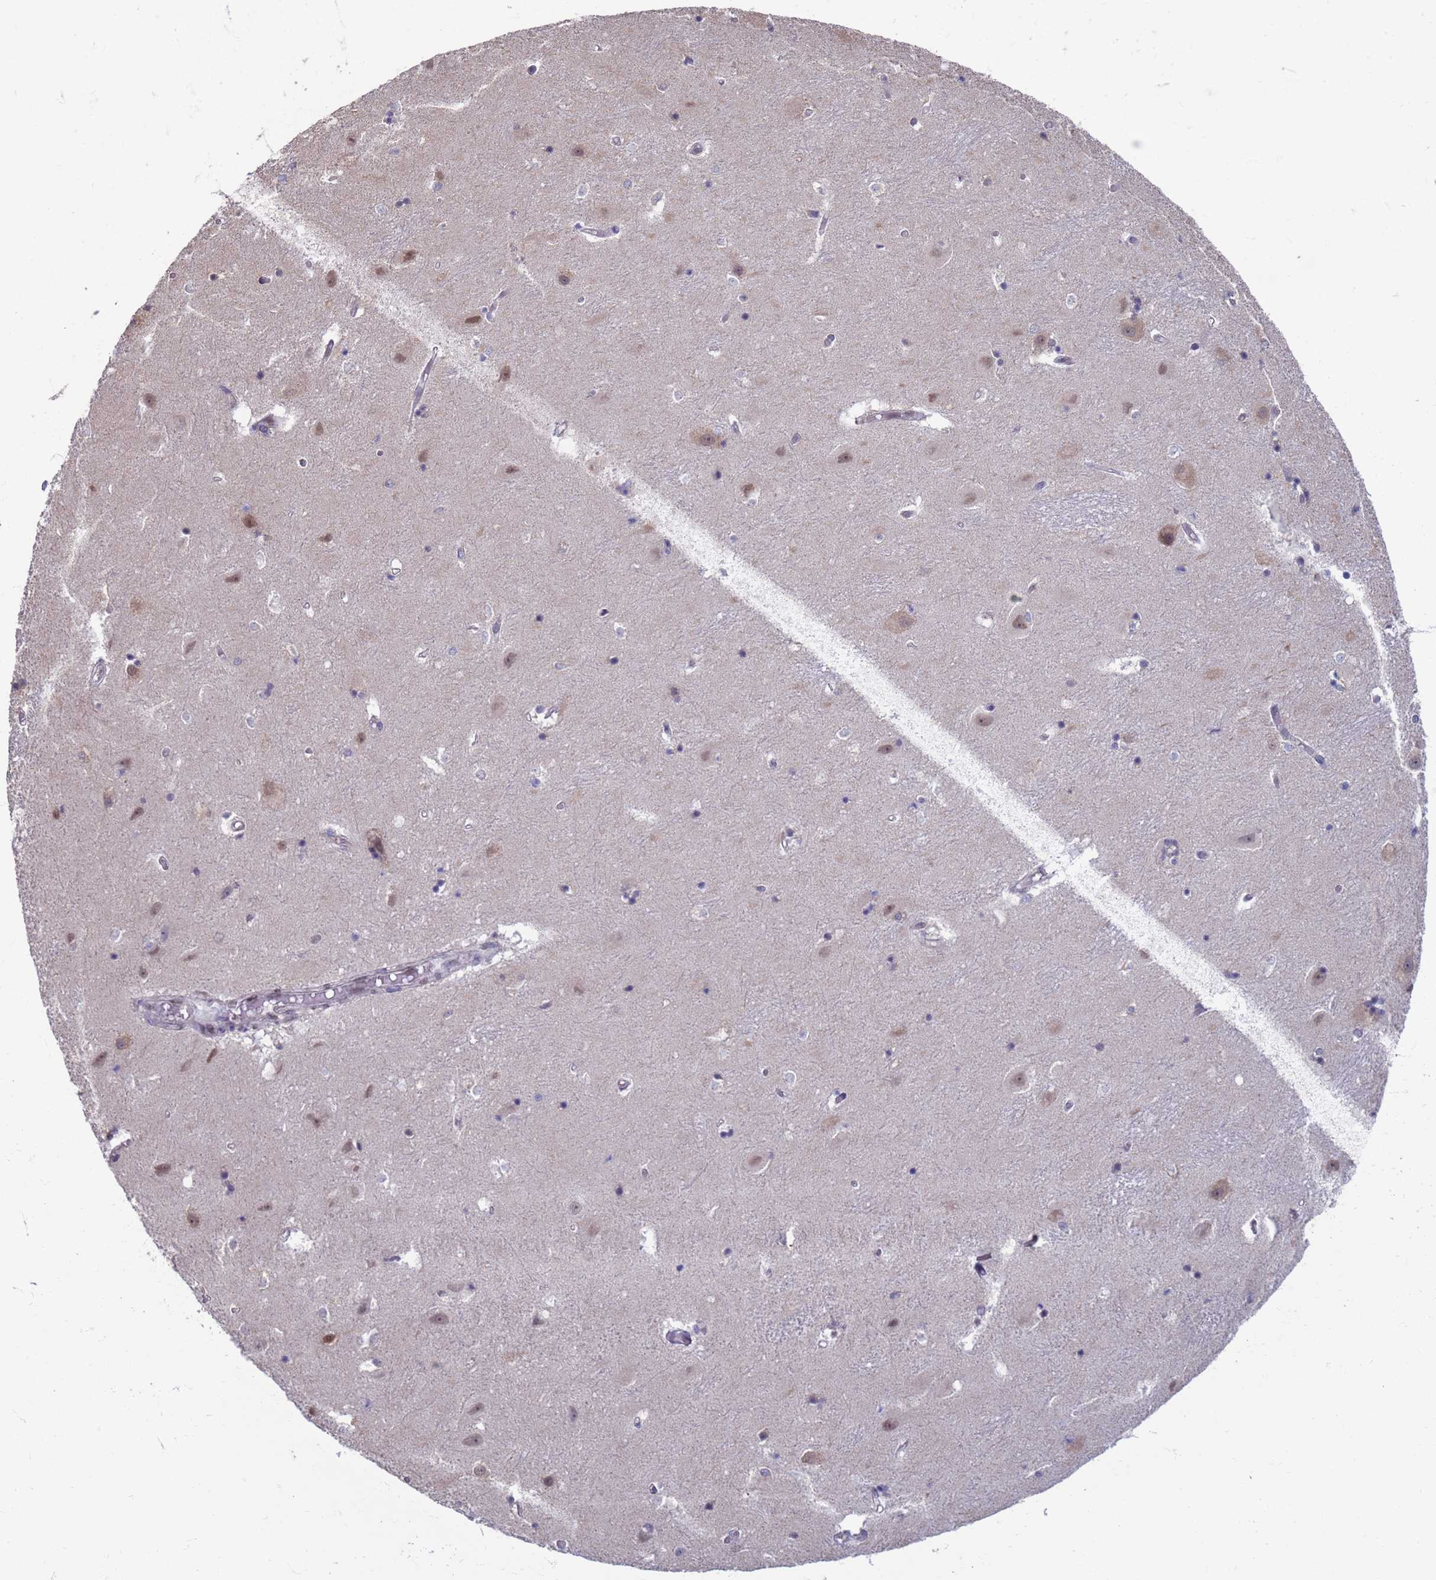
{"staining": {"intensity": "negative", "quantity": "none", "location": "none"}, "tissue": "hippocampus", "cell_type": "Glial cells", "image_type": "normal", "snomed": [{"axis": "morphology", "description": "Normal tissue, NOS"}, {"axis": "topography", "description": "Hippocampus"}], "caption": "This is an IHC photomicrograph of benign hippocampus. There is no expression in glial cells.", "gene": "SAE1", "patient": {"sex": "female", "age": 52}}